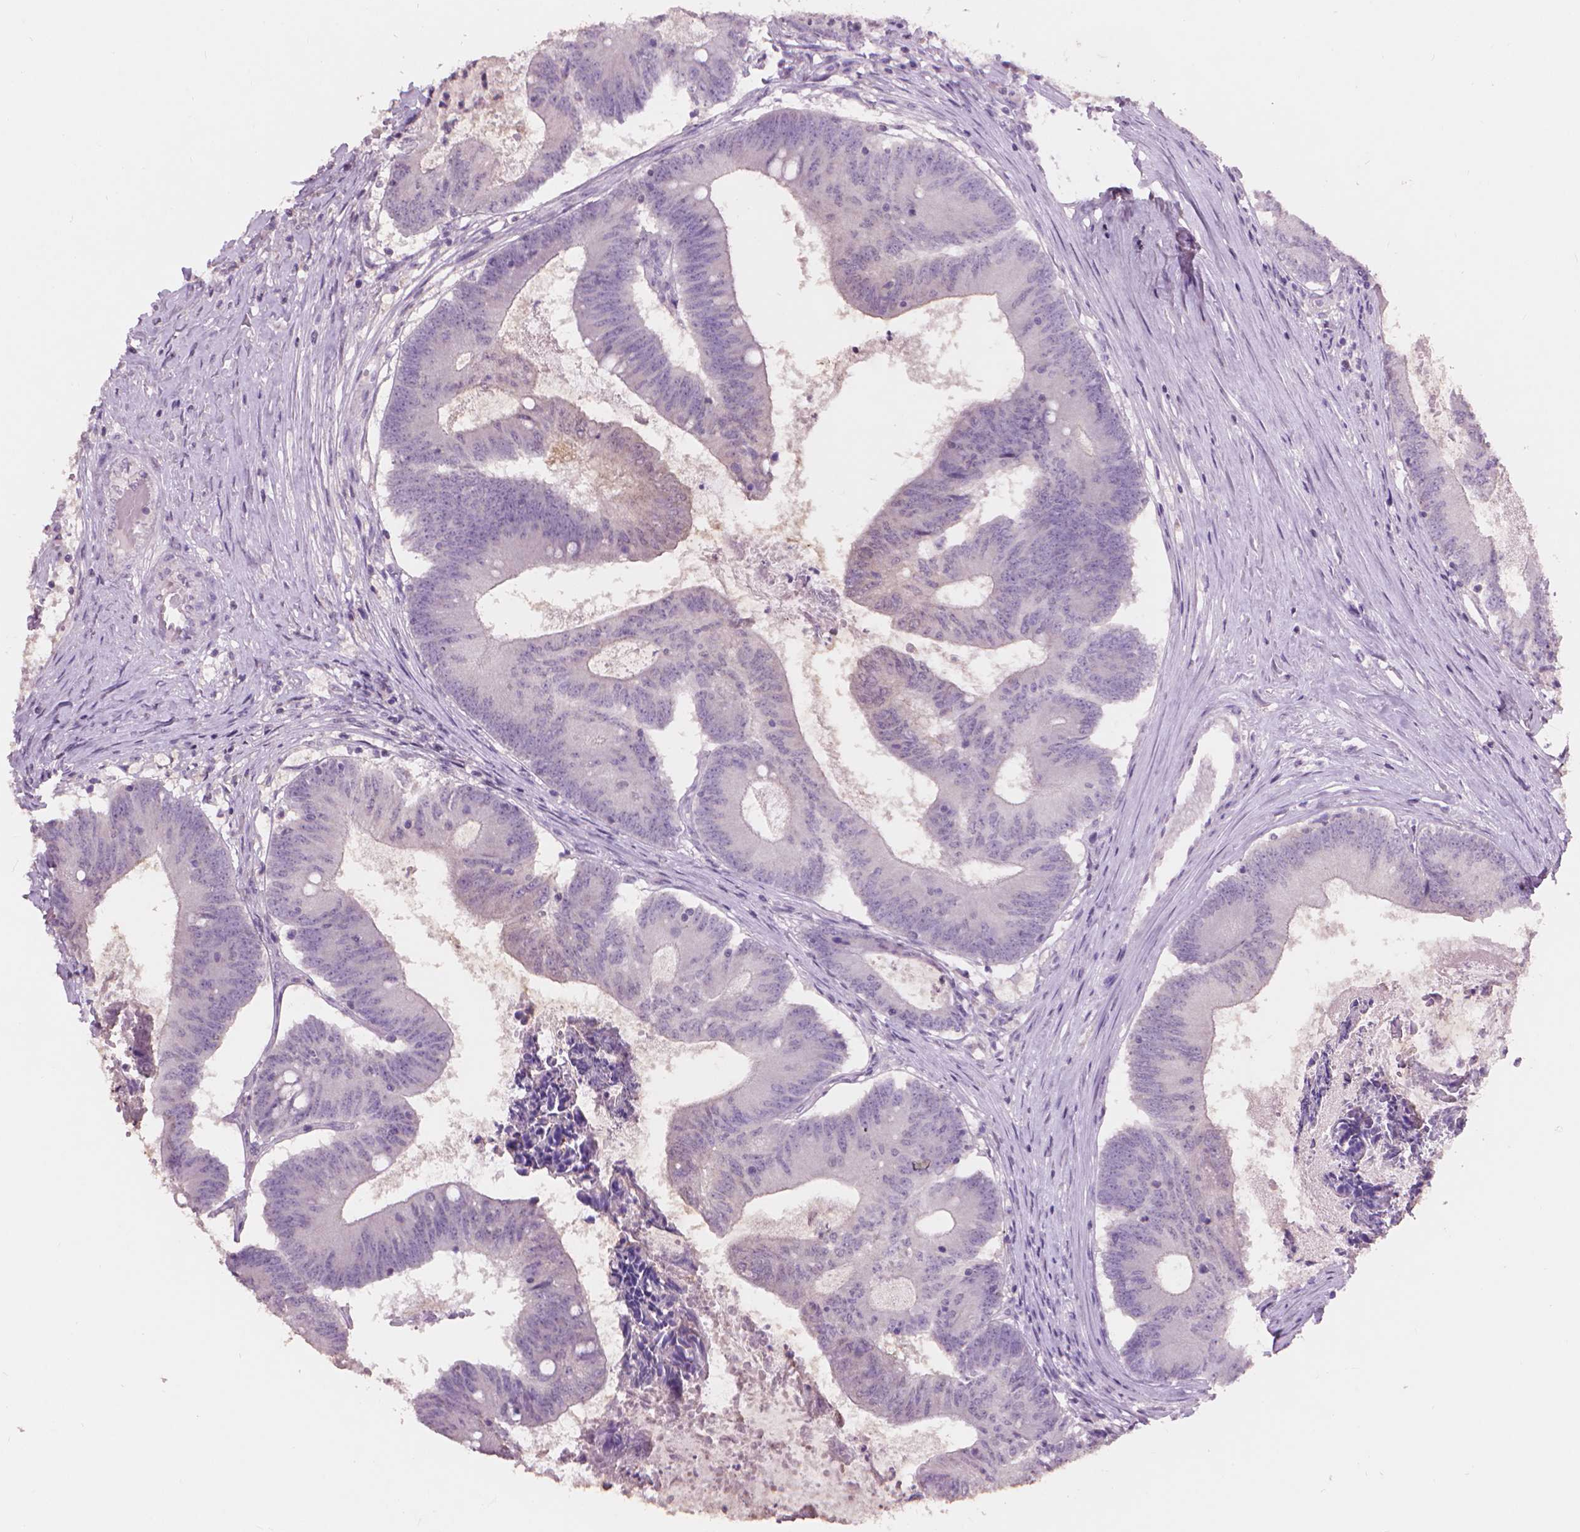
{"staining": {"intensity": "negative", "quantity": "none", "location": "none"}, "tissue": "colorectal cancer", "cell_type": "Tumor cells", "image_type": "cancer", "snomed": [{"axis": "morphology", "description": "Adenocarcinoma, NOS"}, {"axis": "topography", "description": "Colon"}], "caption": "This is an immunohistochemistry image of adenocarcinoma (colorectal). There is no staining in tumor cells.", "gene": "ENO2", "patient": {"sex": "female", "age": 70}}